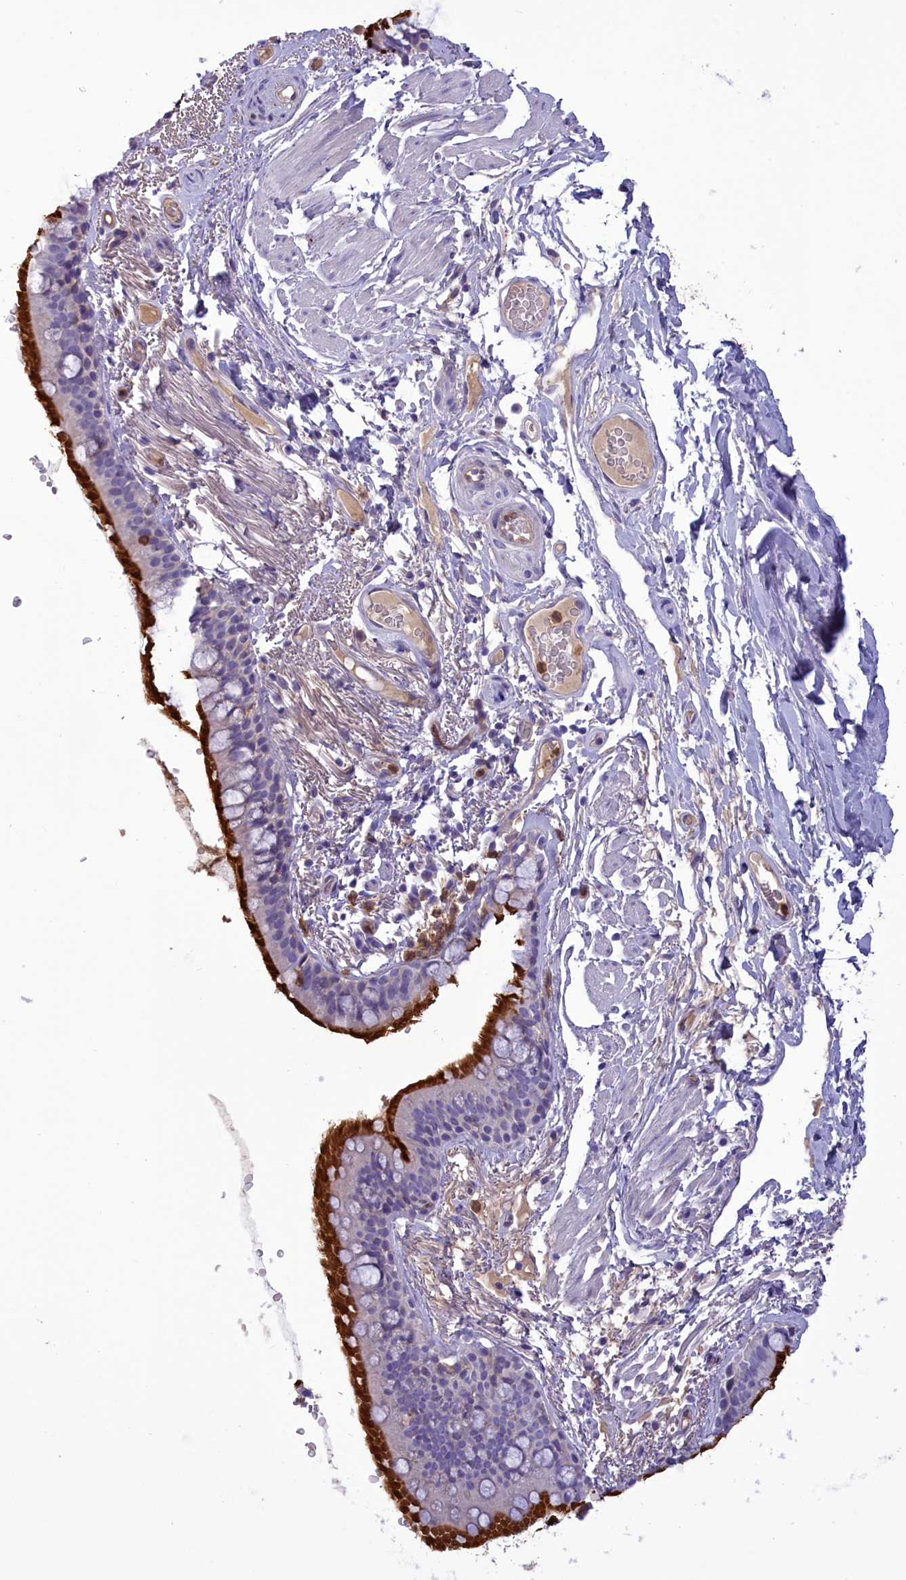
{"staining": {"intensity": "strong", "quantity": ">75%", "location": "cytoplasmic/membranous"}, "tissue": "bronchus", "cell_type": "Respiratory epithelial cells", "image_type": "normal", "snomed": [{"axis": "morphology", "description": "Normal tissue, NOS"}, {"axis": "topography", "description": "Lymph node"}, {"axis": "topography", "description": "Bronchus"}], "caption": "Brown immunohistochemical staining in normal bronchus reveals strong cytoplasmic/membranous positivity in approximately >75% of respiratory epithelial cells. Using DAB (3,3'-diaminobenzidine) (brown) and hematoxylin (blue) stains, captured at high magnification using brightfield microscopy.", "gene": "FAM149B1", "patient": {"sex": "male", "age": 63}}